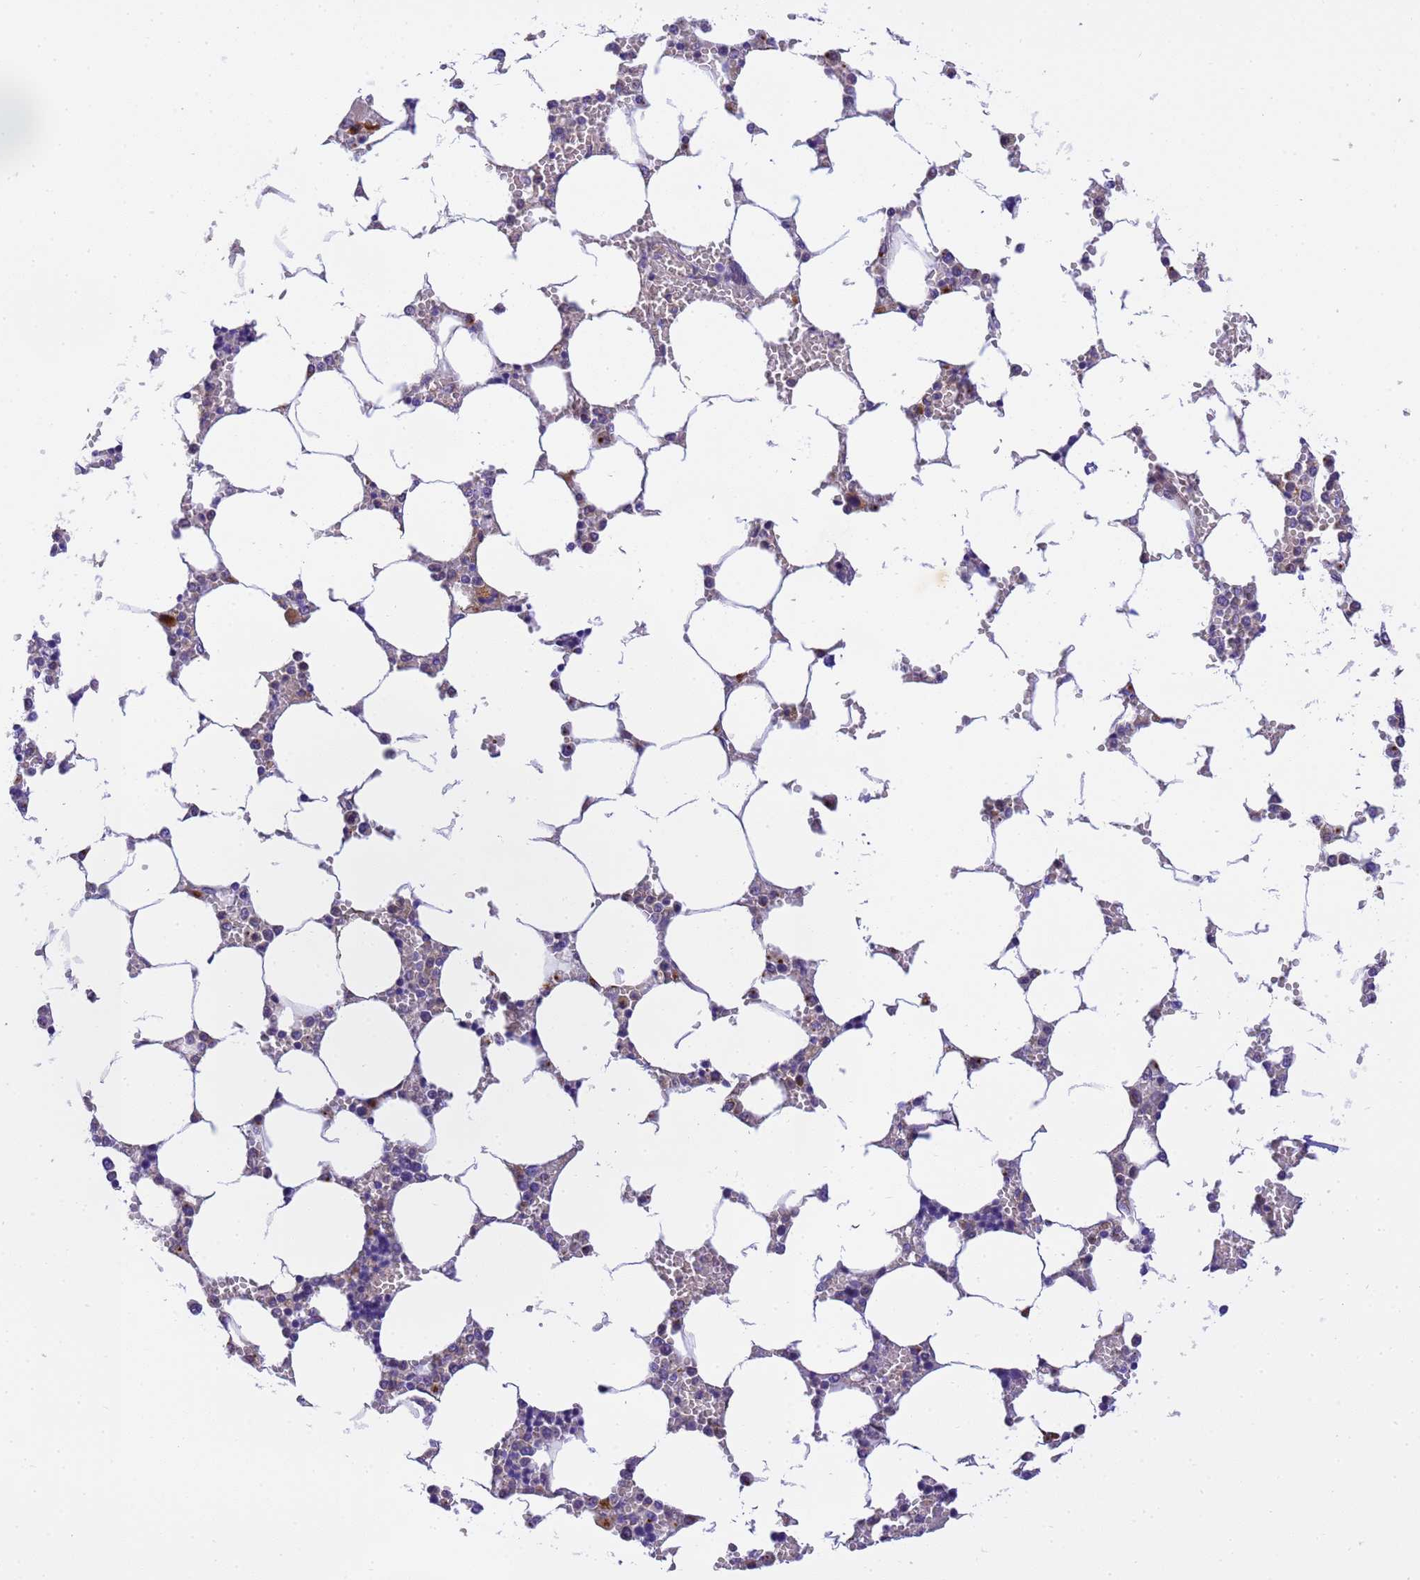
{"staining": {"intensity": "strong", "quantity": "25%-75%", "location": "cytoplasmic/membranous"}, "tissue": "bone marrow", "cell_type": "Hematopoietic cells", "image_type": "normal", "snomed": [{"axis": "morphology", "description": "Normal tissue, NOS"}, {"axis": "topography", "description": "Bone marrow"}], "caption": "DAB immunohistochemical staining of unremarkable human bone marrow shows strong cytoplasmic/membranous protein positivity in about 25%-75% of hematopoietic cells. The staining was performed using DAB, with brown indicating positive protein expression. Nuclei are stained blue with hematoxylin.", "gene": "RHBDD3", "patient": {"sex": "male", "age": 64}}